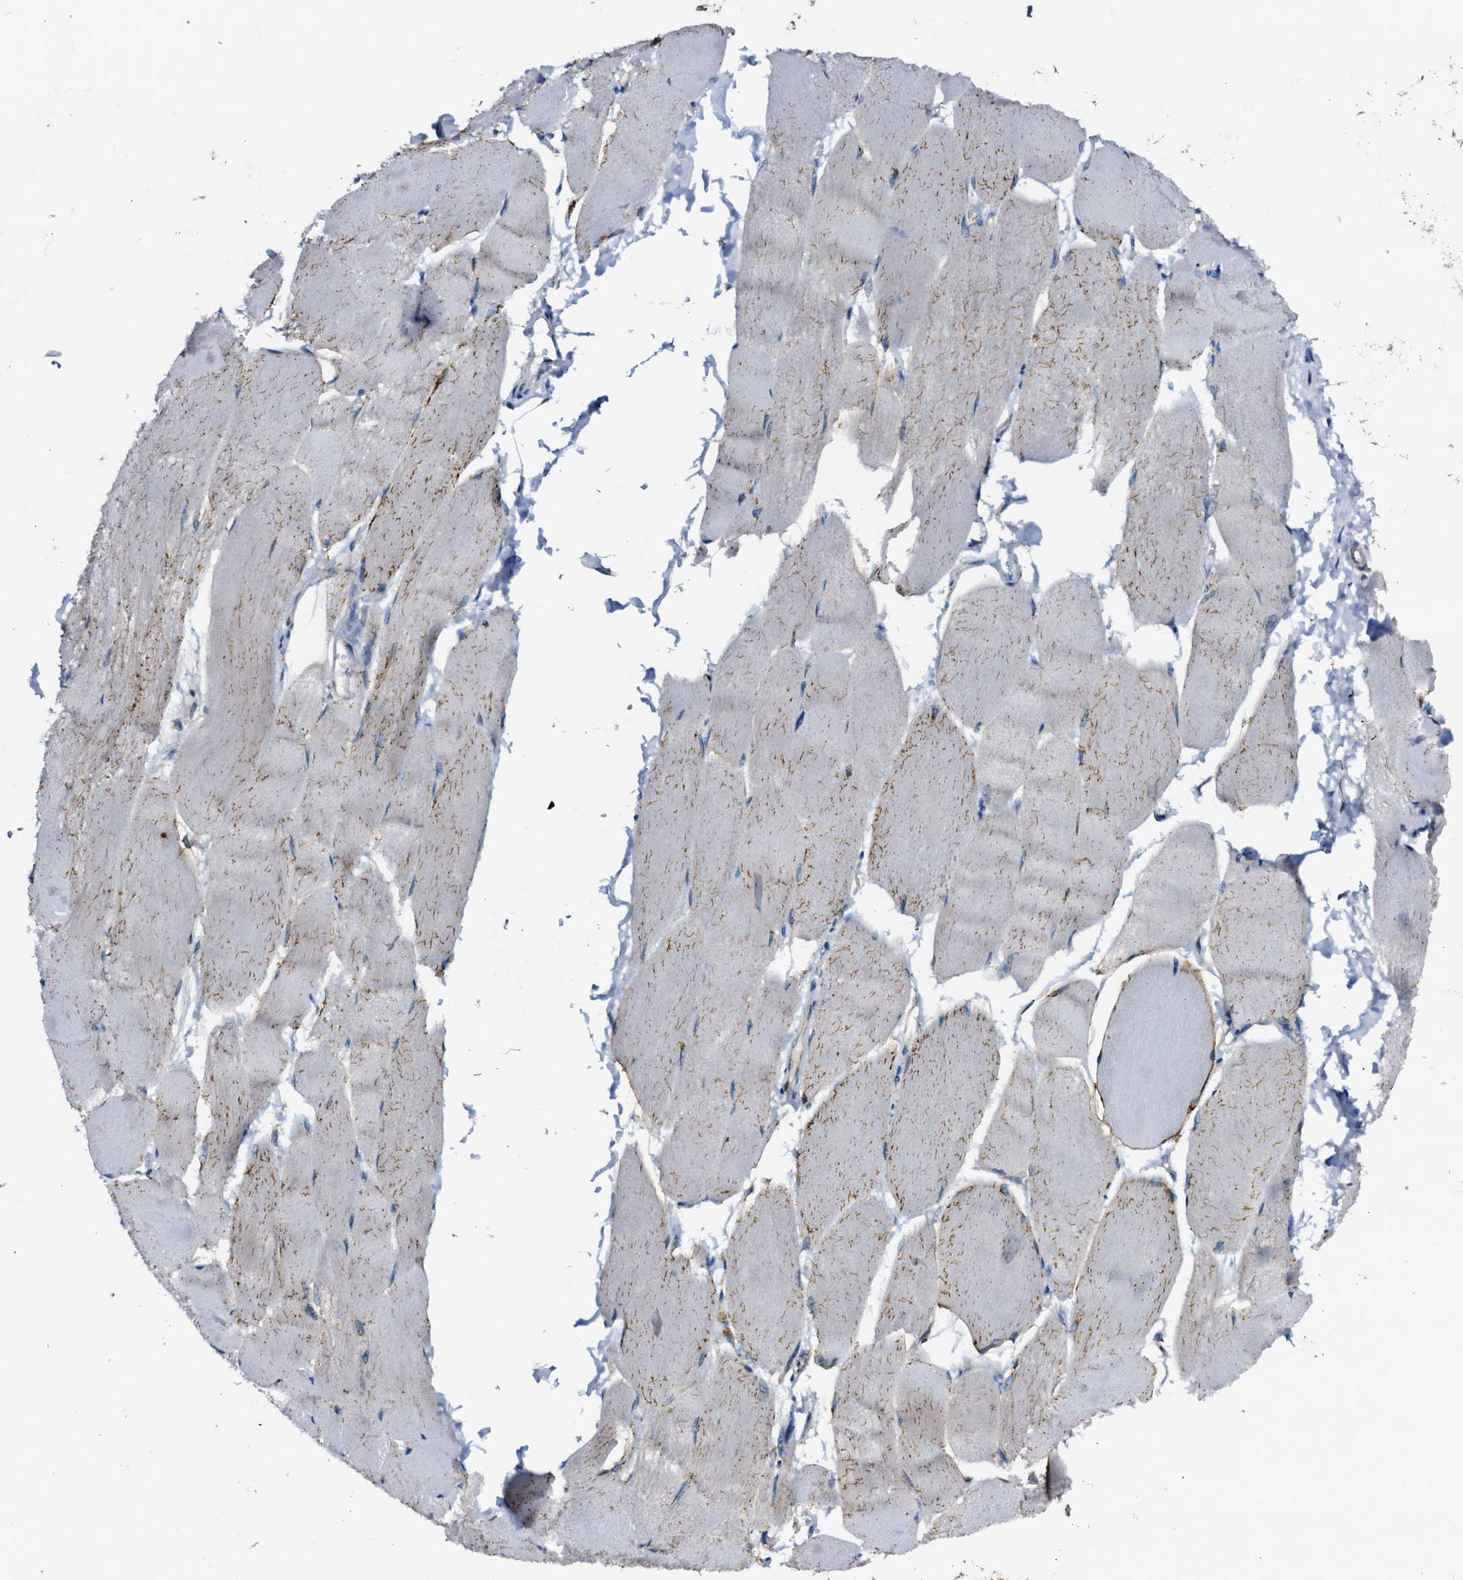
{"staining": {"intensity": "moderate", "quantity": "<25%", "location": "cytoplasmic/membranous"}, "tissue": "skeletal muscle", "cell_type": "Myocytes", "image_type": "normal", "snomed": [{"axis": "morphology", "description": "Normal tissue, NOS"}, {"axis": "morphology", "description": "Basal cell carcinoma"}, {"axis": "topography", "description": "Skeletal muscle"}], "caption": "IHC (DAB) staining of unremarkable skeletal muscle displays moderate cytoplasmic/membranous protein positivity in approximately <25% of myocytes.", "gene": "STARD13", "patient": {"sex": "female", "age": 64}}